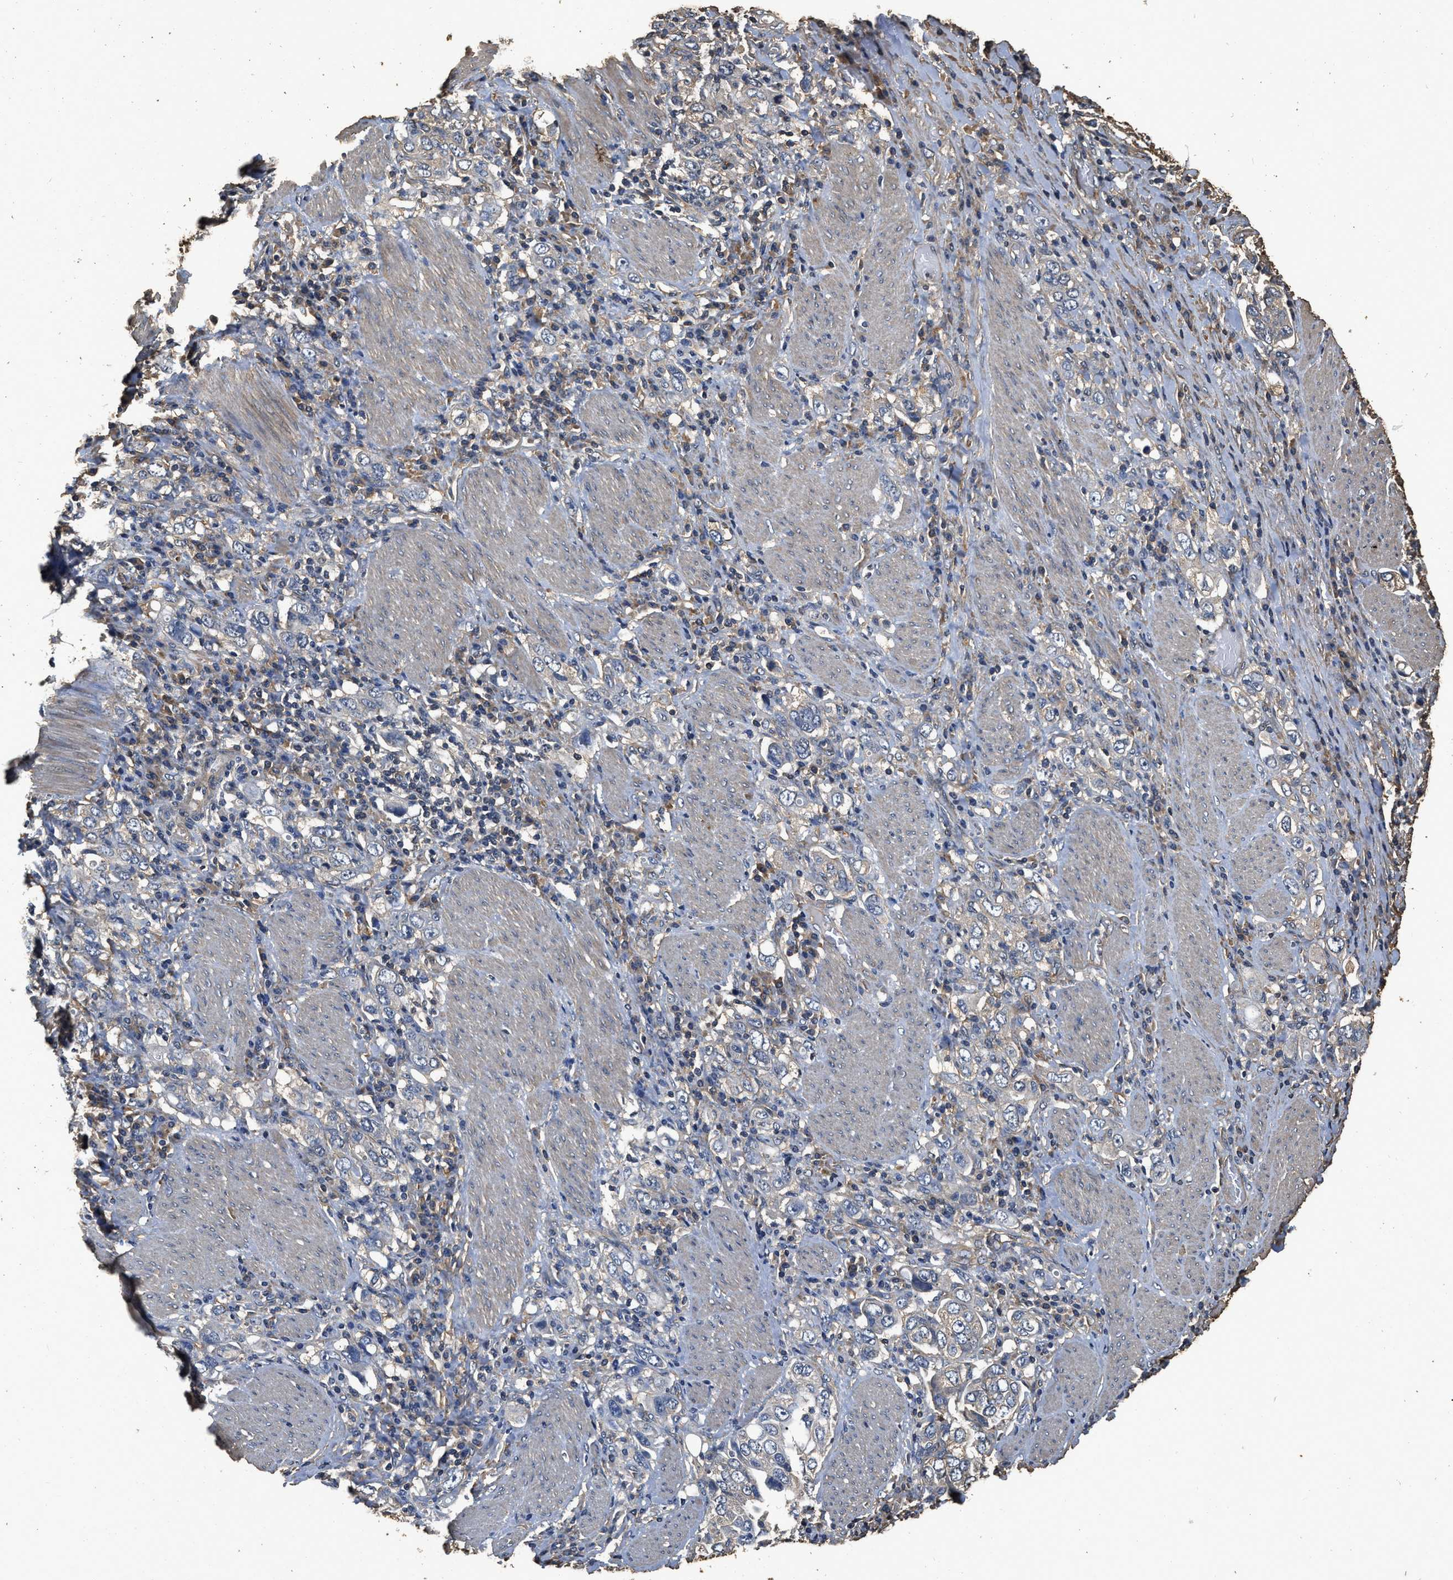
{"staining": {"intensity": "negative", "quantity": "none", "location": "none"}, "tissue": "stomach cancer", "cell_type": "Tumor cells", "image_type": "cancer", "snomed": [{"axis": "morphology", "description": "Adenocarcinoma, NOS"}, {"axis": "topography", "description": "Stomach, upper"}], "caption": "IHC photomicrograph of neoplastic tissue: adenocarcinoma (stomach) stained with DAB (3,3'-diaminobenzidine) demonstrates no significant protein positivity in tumor cells. Nuclei are stained in blue.", "gene": "MIB1", "patient": {"sex": "male", "age": 62}}